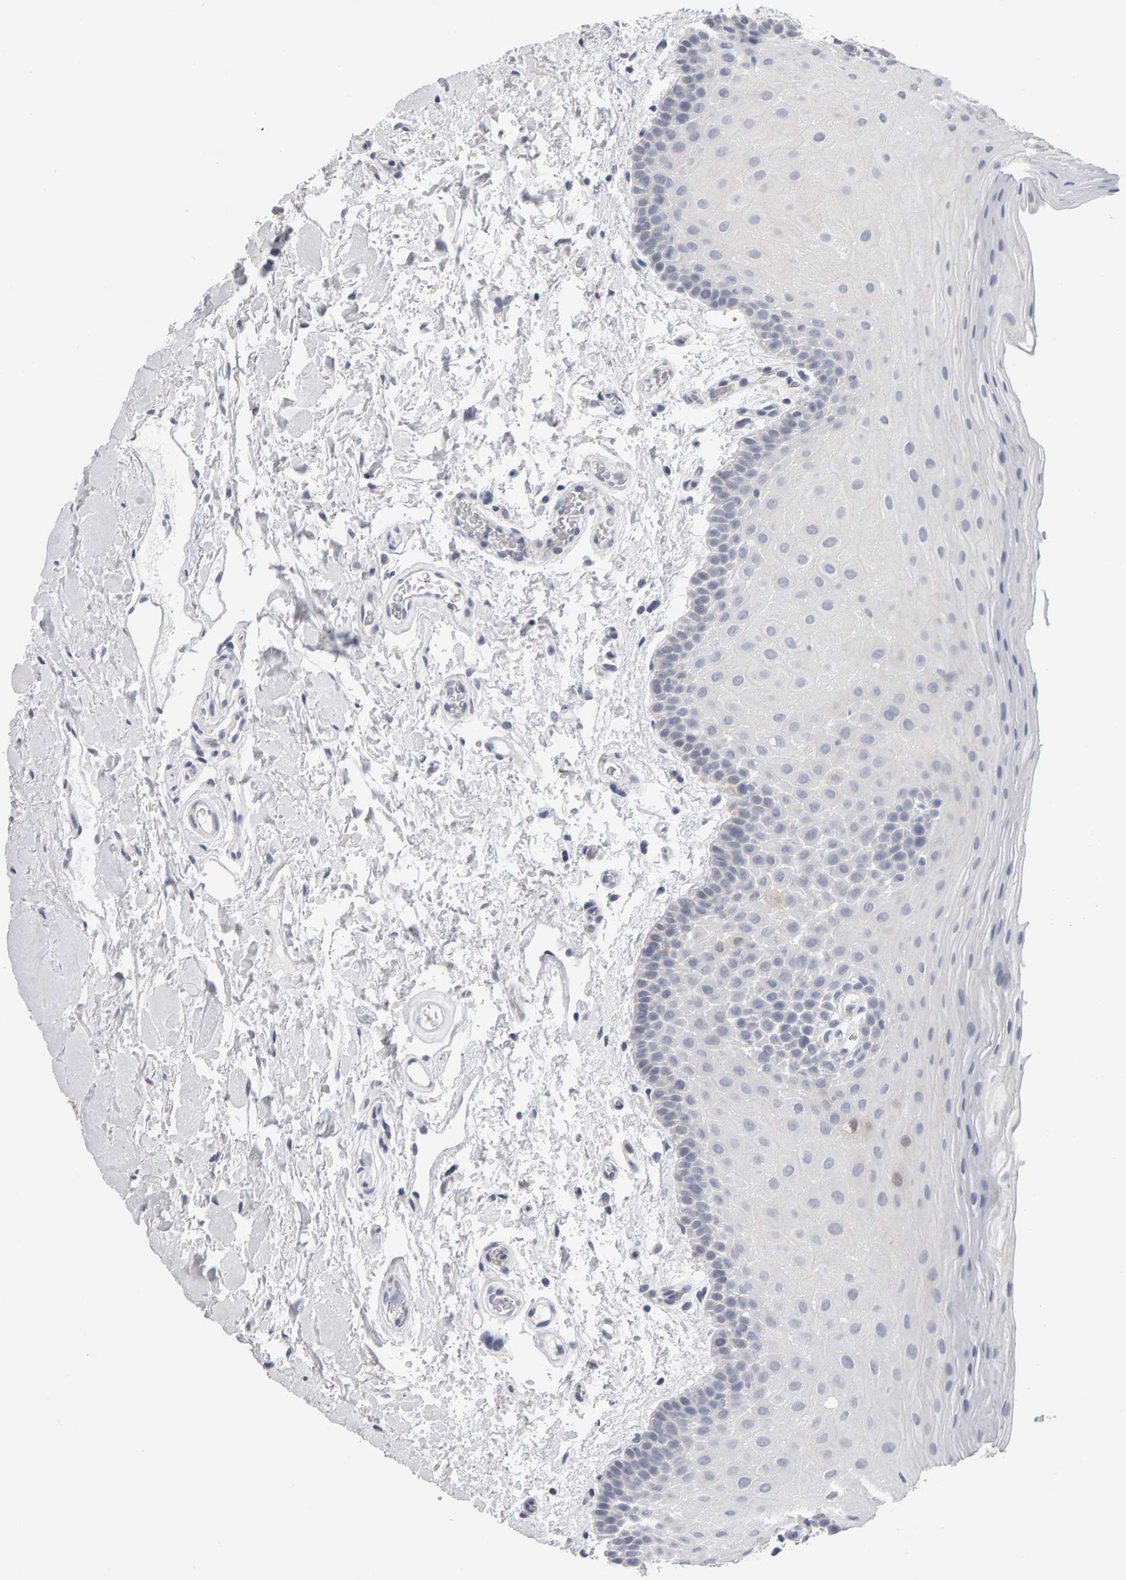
{"staining": {"intensity": "negative", "quantity": "none", "location": "none"}, "tissue": "oral mucosa", "cell_type": "Squamous epithelial cells", "image_type": "normal", "snomed": [{"axis": "morphology", "description": "Normal tissue, NOS"}, {"axis": "topography", "description": "Oral tissue"}], "caption": "This is an IHC image of benign human oral mucosa. There is no expression in squamous epithelial cells.", "gene": "CTH", "patient": {"sex": "male", "age": 62}}